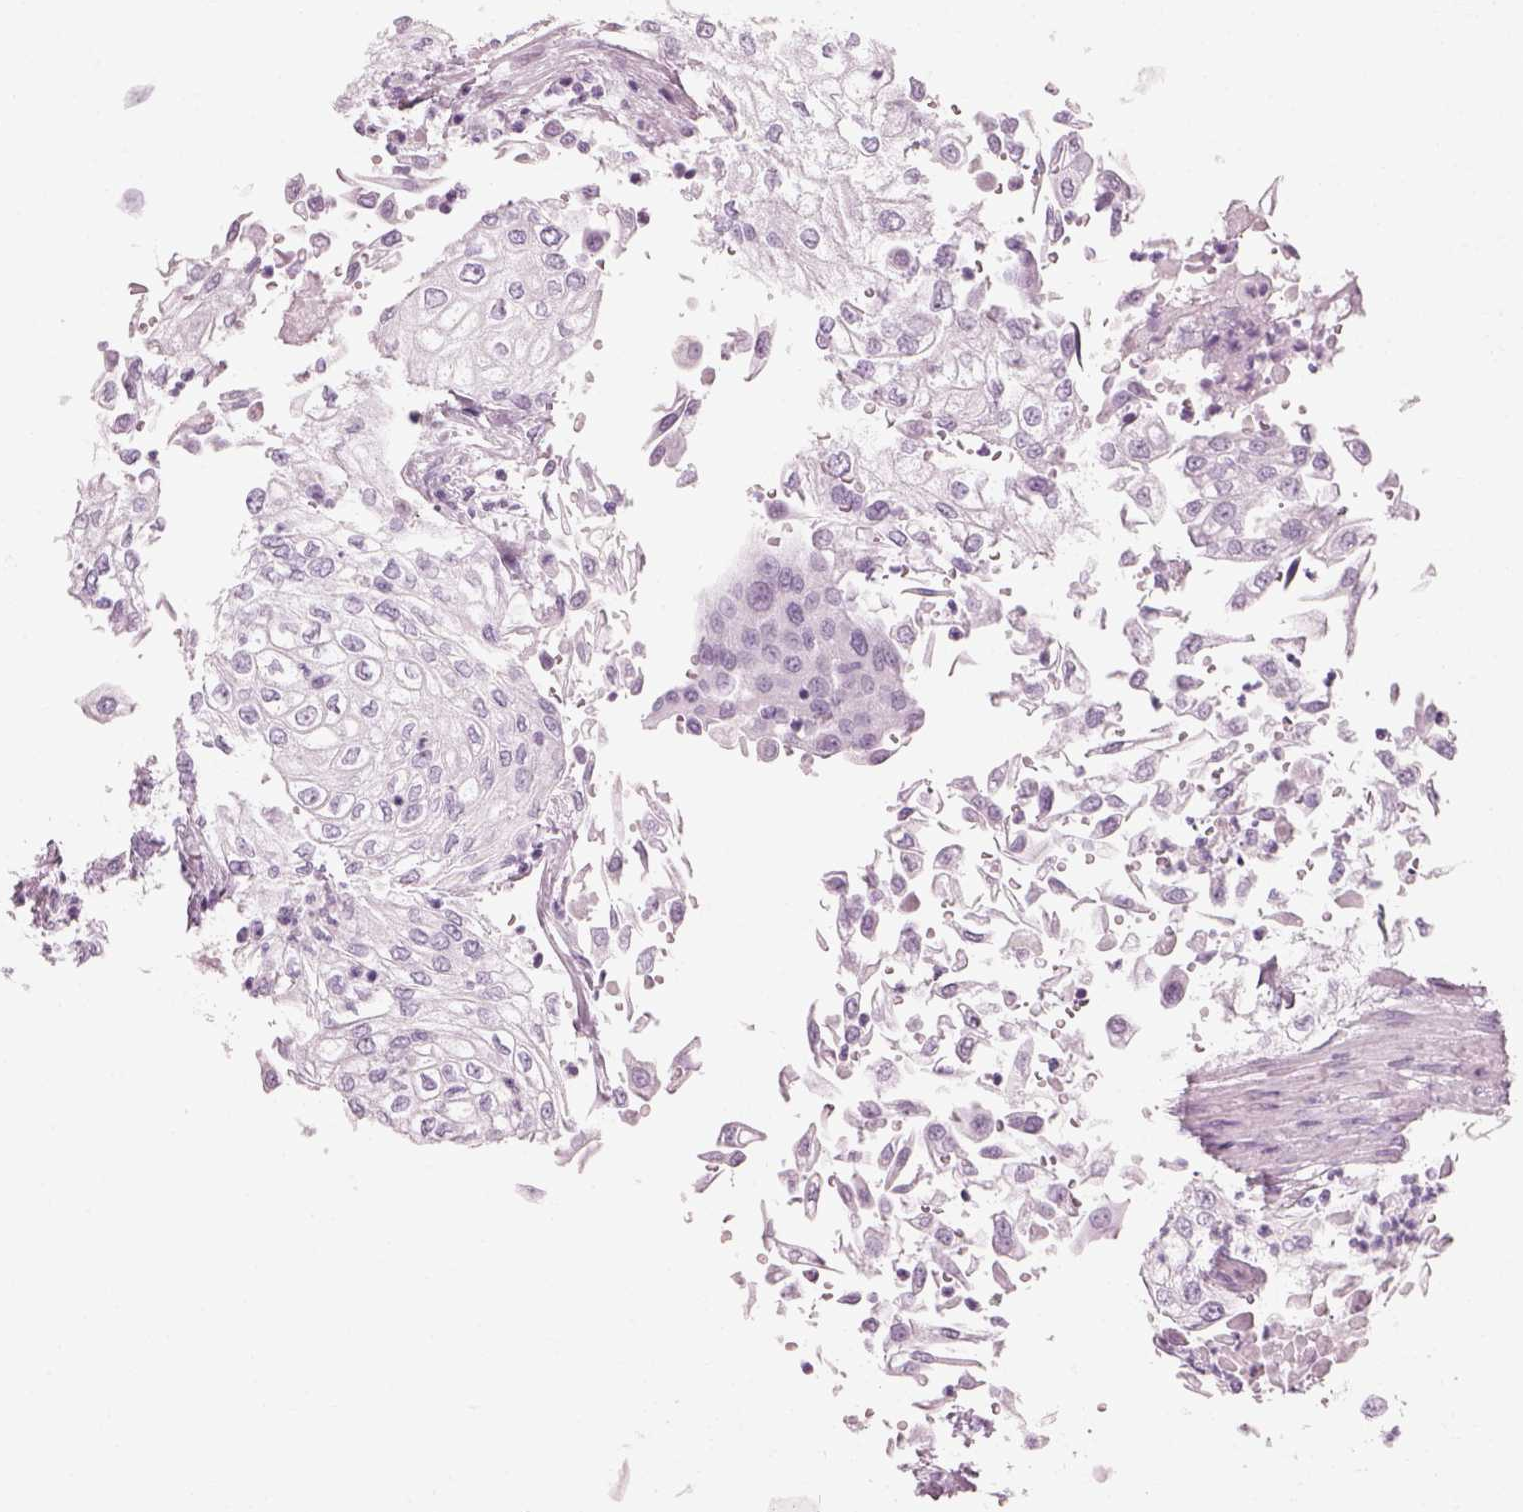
{"staining": {"intensity": "negative", "quantity": "none", "location": "none"}, "tissue": "urothelial cancer", "cell_type": "Tumor cells", "image_type": "cancer", "snomed": [{"axis": "morphology", "description": "Urothelial carcinoma, High grade"}, {"axis": "topography", "description": "Urinary bladder"}], "caption": "This image is of urothelial cancer stained with immunohistochemistry to label a protein in brown with the nuclei are counter-stained blue. There is no expression in tumor cells.", "gene": "CRYAA", "patient": {"sex": "male", "age": 62}}